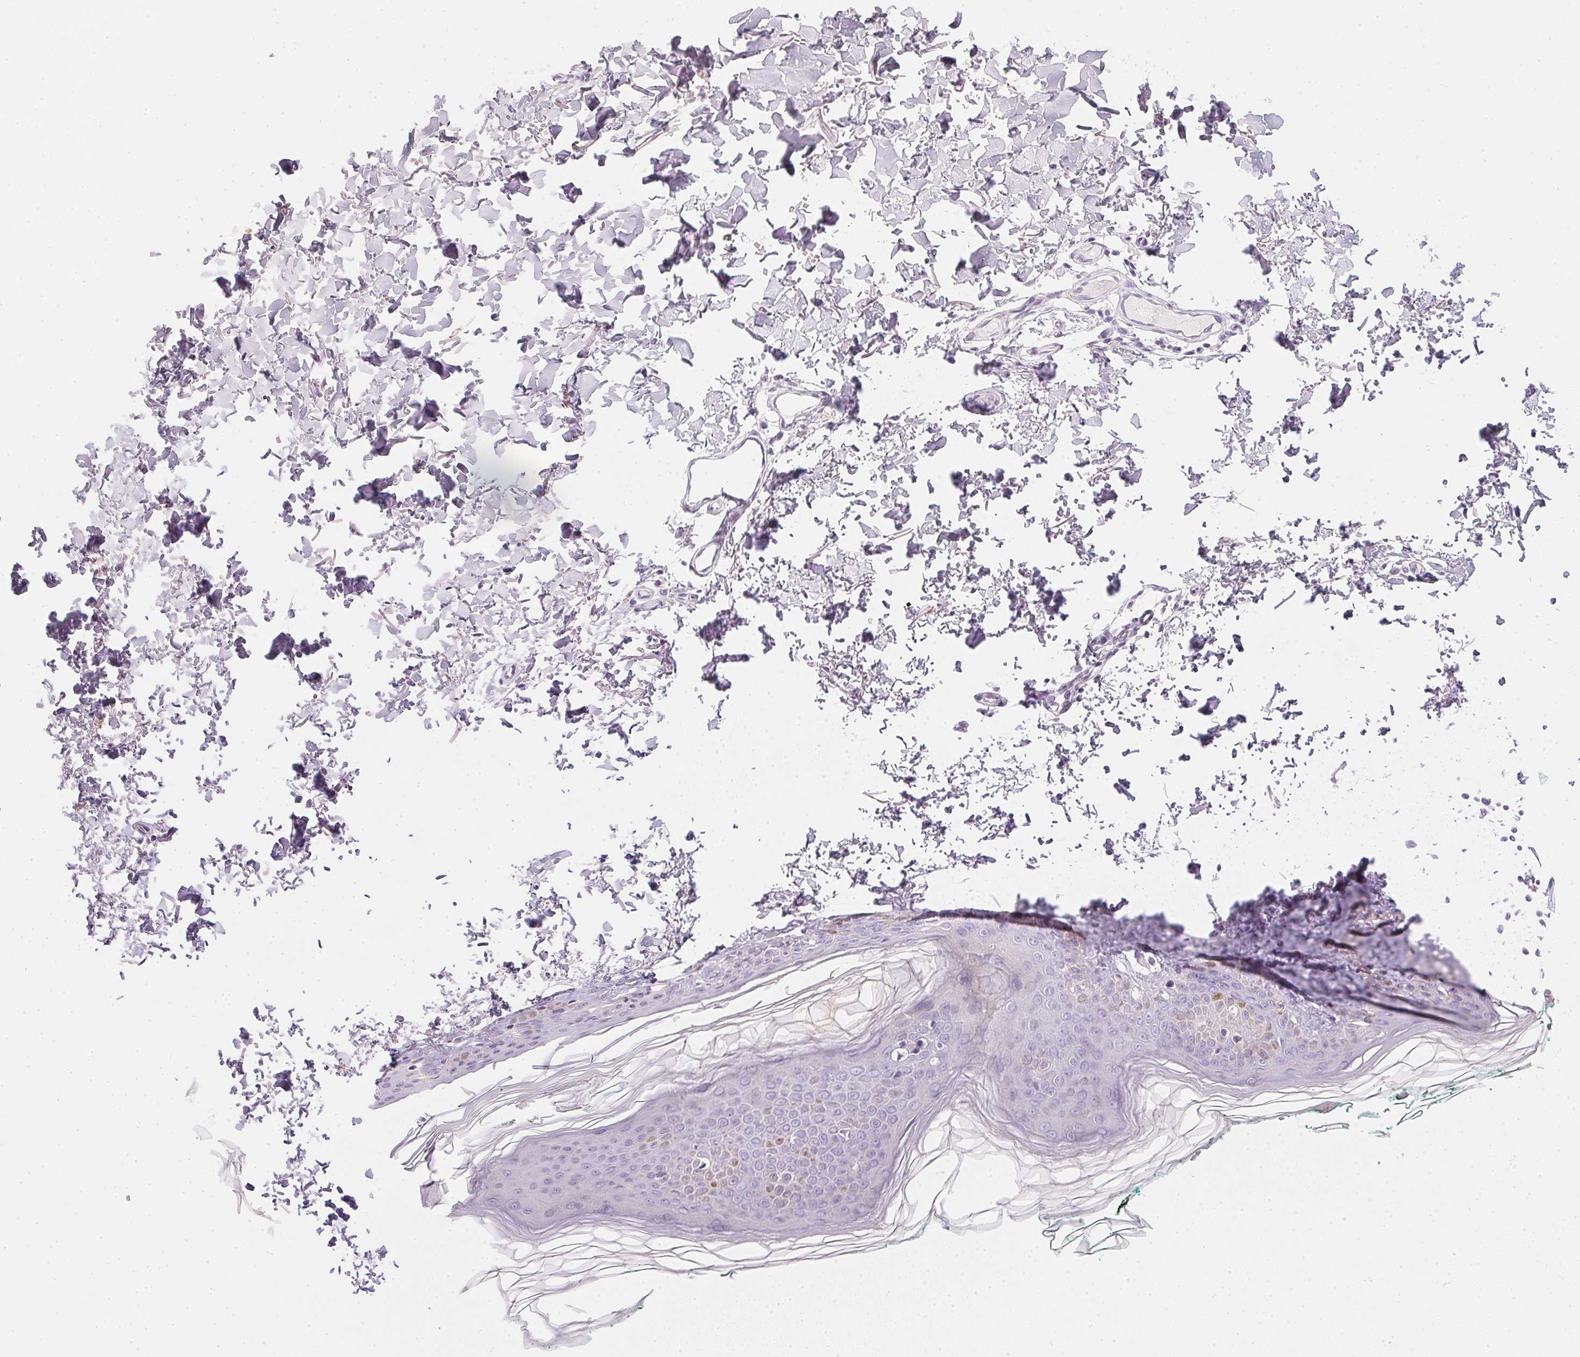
{"staining": {"intensity": "negative", "quantity": "none", "location": "none"}, "tissue": "skin", "cell_type": "Fibroblasts", "image_type": "normal", "snomed": [{"axis": "morphology", "description": "Normal tissue, NOS"}, {"axis": "topography", "description": "Skin"}, {"axis": "topography", "description": "Peripheral nerve tissue"}], "caption": "Fibroblasts are negative for protein expression in normal human skin. (DAB (3,3'-diaminobenzidine) immunohistochemistry (IHC), high magnification).", "gene": "PPY", "patient": {"sex": "female", "age": 45}}